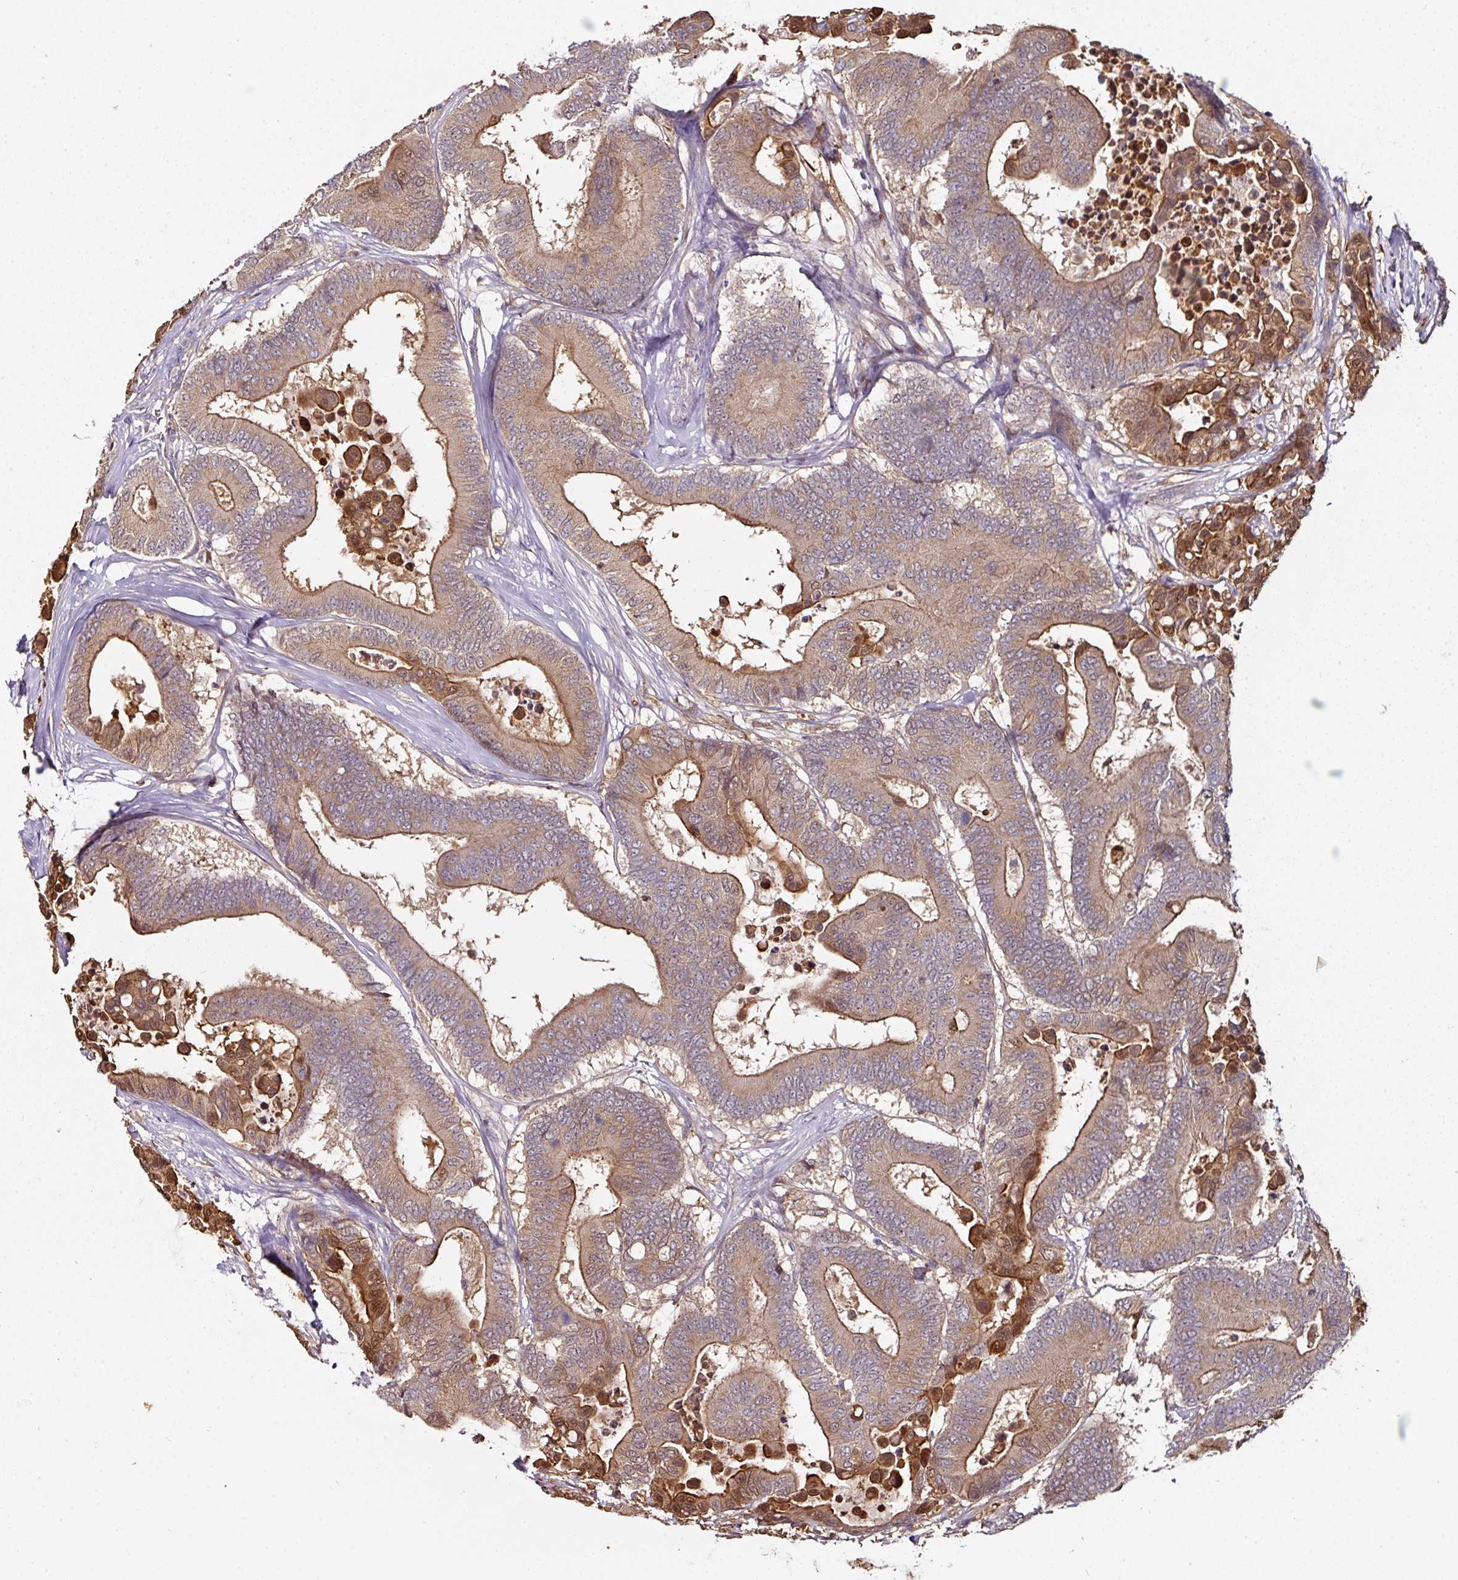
{"staining": {"intensity": "strong", "quantity": "25%-75%", "location": "cytoplasmic/membranous"}, "tissue": "colorectal cancer", "cell_type": "Tumor cells", "image_type": "cancer", "snomed": [{"axis": "morphology", "description": "Normal tissue, NOS"}, {"axis": "morphology", "description": "Adenocarcinoma, NOS"}, {"axis": "topography", "description": "Colon"}], "caption": "This histopathology image demonstrates colorectal cancer (adenocarcinoma) stained with immunohistochemistry to label a protein in brown. The cytoplasmic/membranous of tumor cells show strong positivity for the protein. Nuclei are counter-stained blue.", "gene": "CTDSP2", "patient": {"sex": "male", "age": 82}}